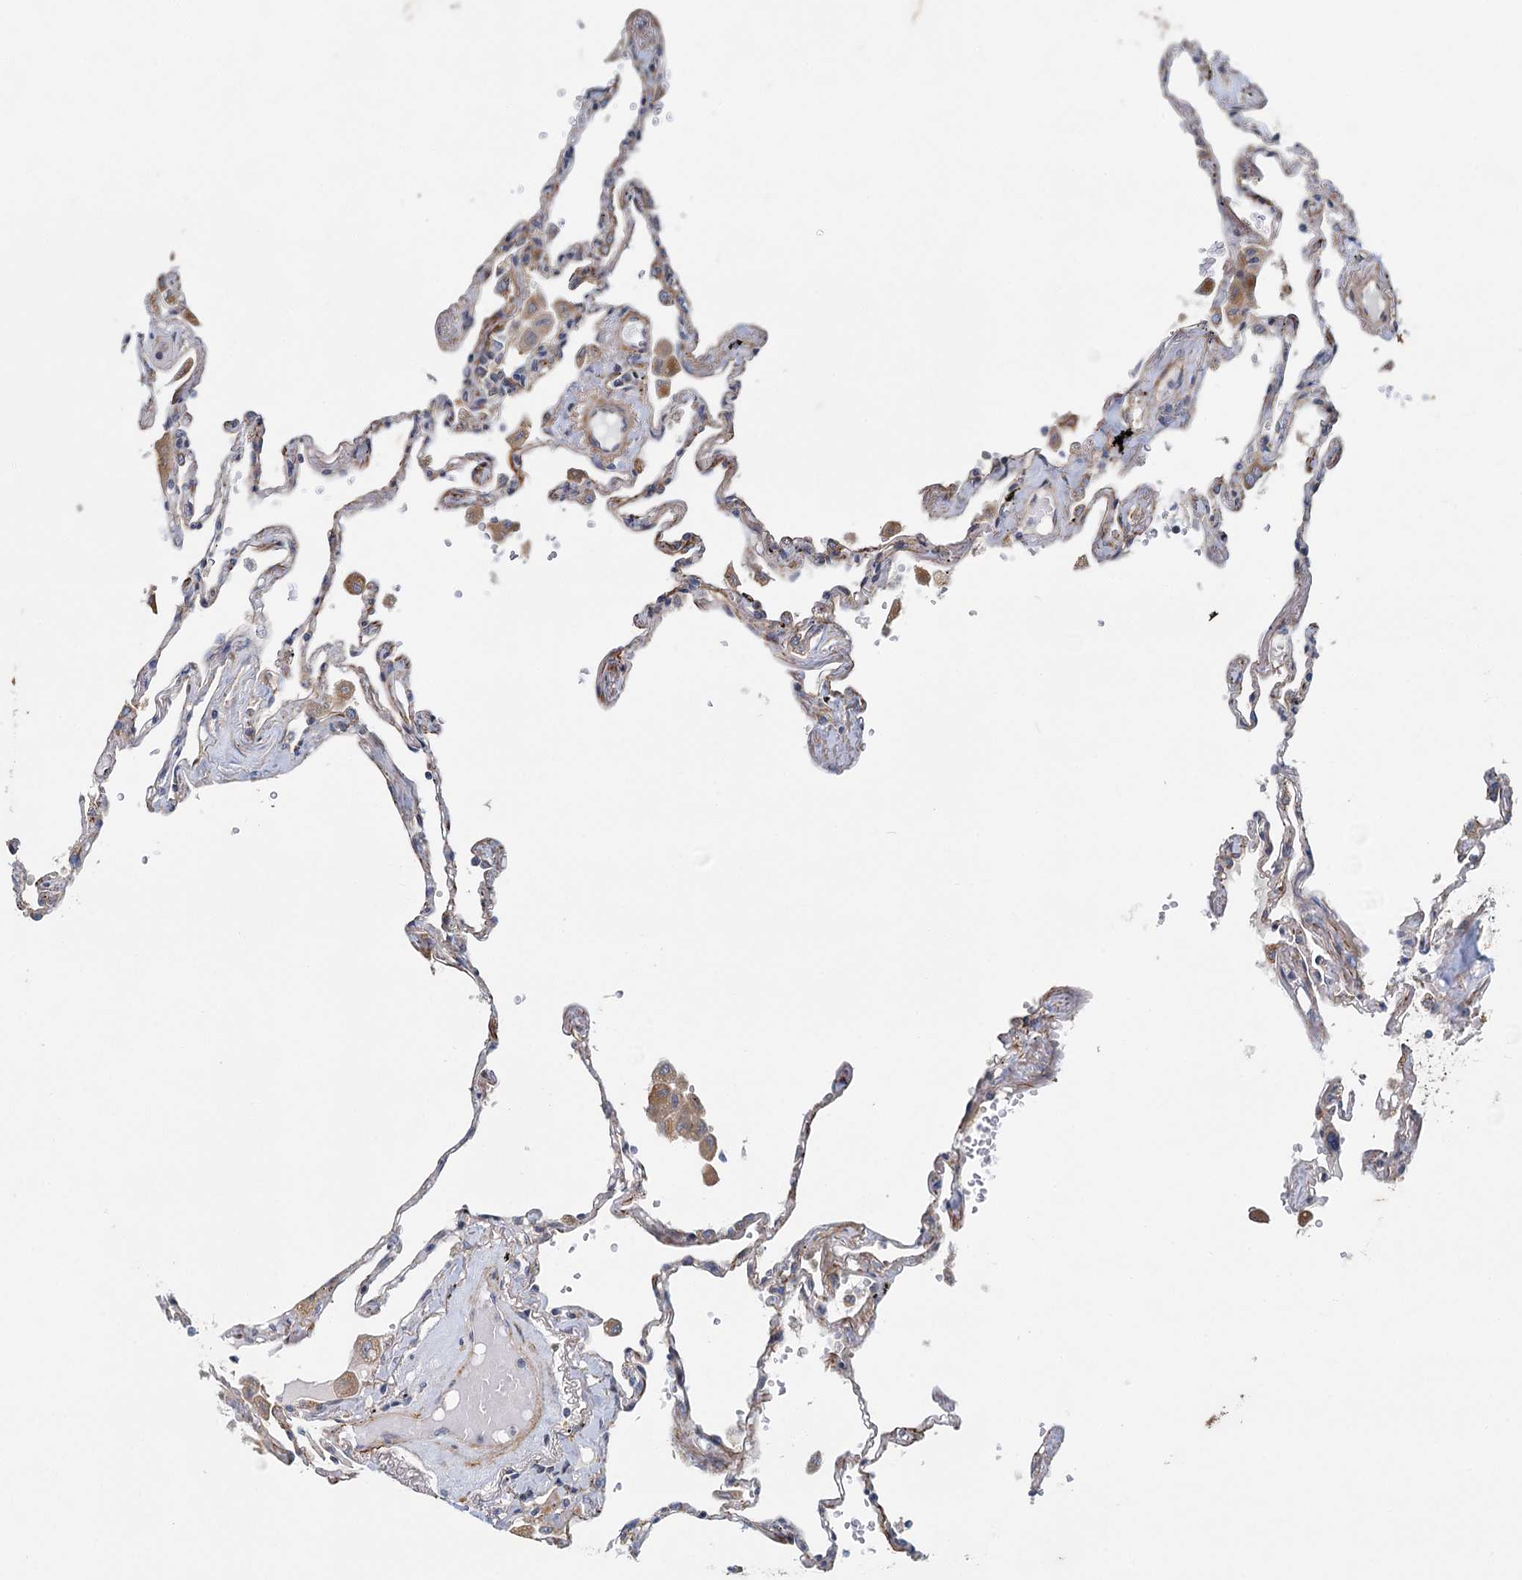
{"staining": {"intensity": "weak", "quantity": "25%-75%", "location": "cytoplasmic/membranous"}, "tissue": "lung", "cell_type": "Alveolar cells", "image_type": "normal", "snomed": [{"axis": "morphology", "description": "Normal tissue, NOS"}, {"axis": "topography", "description": "Lung"}], "caption": "Normal lung was stained to show a protein in brown. There is low levels of weak cytoplasmic/membranous staining in about 25%-75% of alveolar cells. (DAB = brown stain, brightfield microscopy at high magnification).", "gene": "ADCY2", "patient": {"sex": "female", "age": 67}}